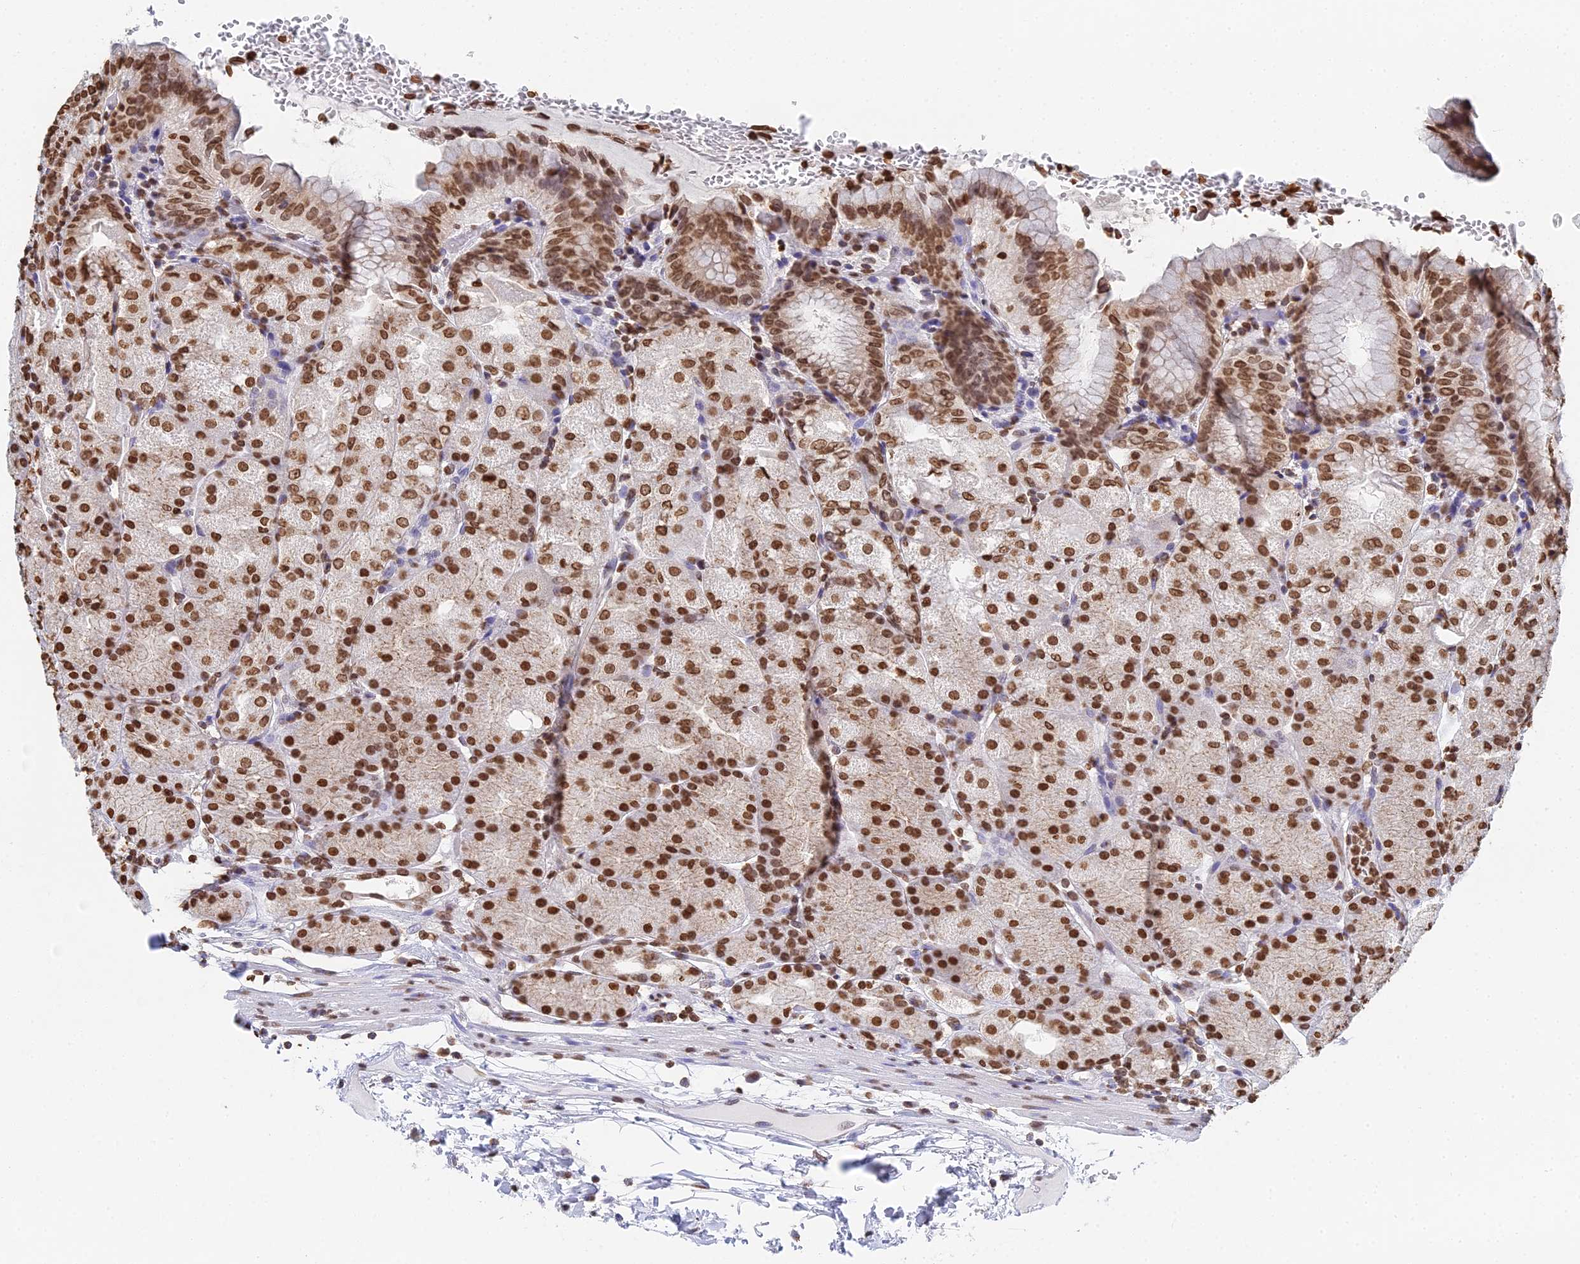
{"staining": {"intensity": "moderate", "quantity": ">75%", "location": "nuclear"}, "tissue": "stomach", "cell_type": "Glandular cells", "image_type": "normal", "snomed": [{"axis": "morphology", "description": "Normal tissue, NOS"}, {"axis": "topography", "description": "Stomach, upper"}, {"axis": "topography", "description": "Stomach, lower"}], "caption": "High-magnification brightfield microscopy of benign stomach stained with DAB (3,3'-diaminobenzidine) (brown) and counterstained with hematoxylin (blue). glandular cells exhibit moderate nuclear staining is present in about>75% of cells.", "gene": "GBP3", "patient": {"sex": "male", "age": 62}}